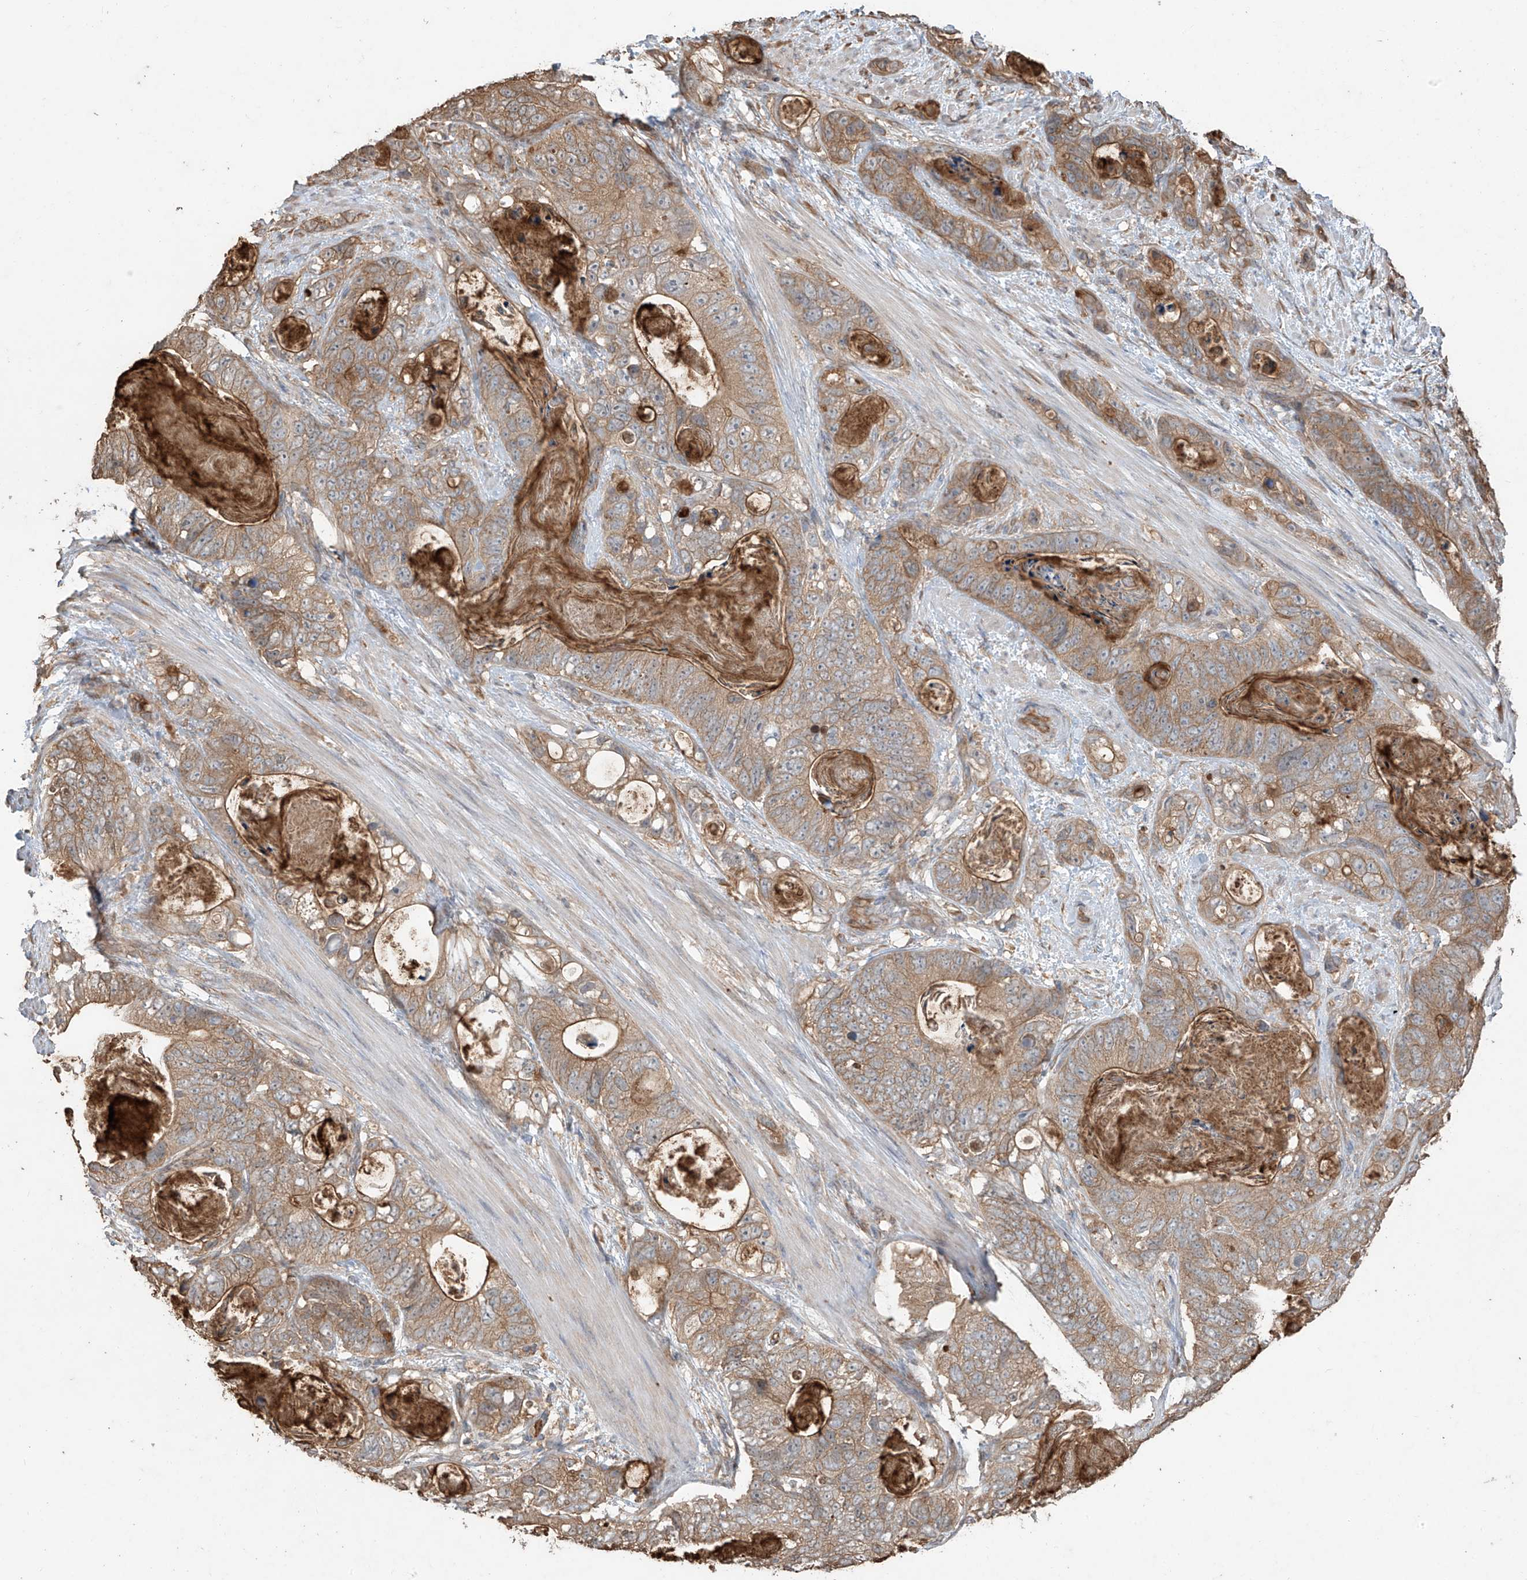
{"staining": {"intensity": "moderate", "quantity": ">75%", "location": "cytoplasmic/membranous"}, "tissue": "stomach cancer", "cell_type": "Tumor cells", "image_type": "cancer", "snomed": [{"axis": "morphology", "description": "Normal tissue, NOS"}, {"axis": "morphology", "description": "Adenocarcinoma, NOS"}, {"axis": "topography", "description": "Stomach"}], "caption": "Adenocarcinoma (stomach) tissue displays moderate cytoplasmic/membranous positivity in about >75% of tumor cells, visualized by immunohistochemistry.", "gene": "AGBL5", "patient": {"sex": "female", "age": 89}}